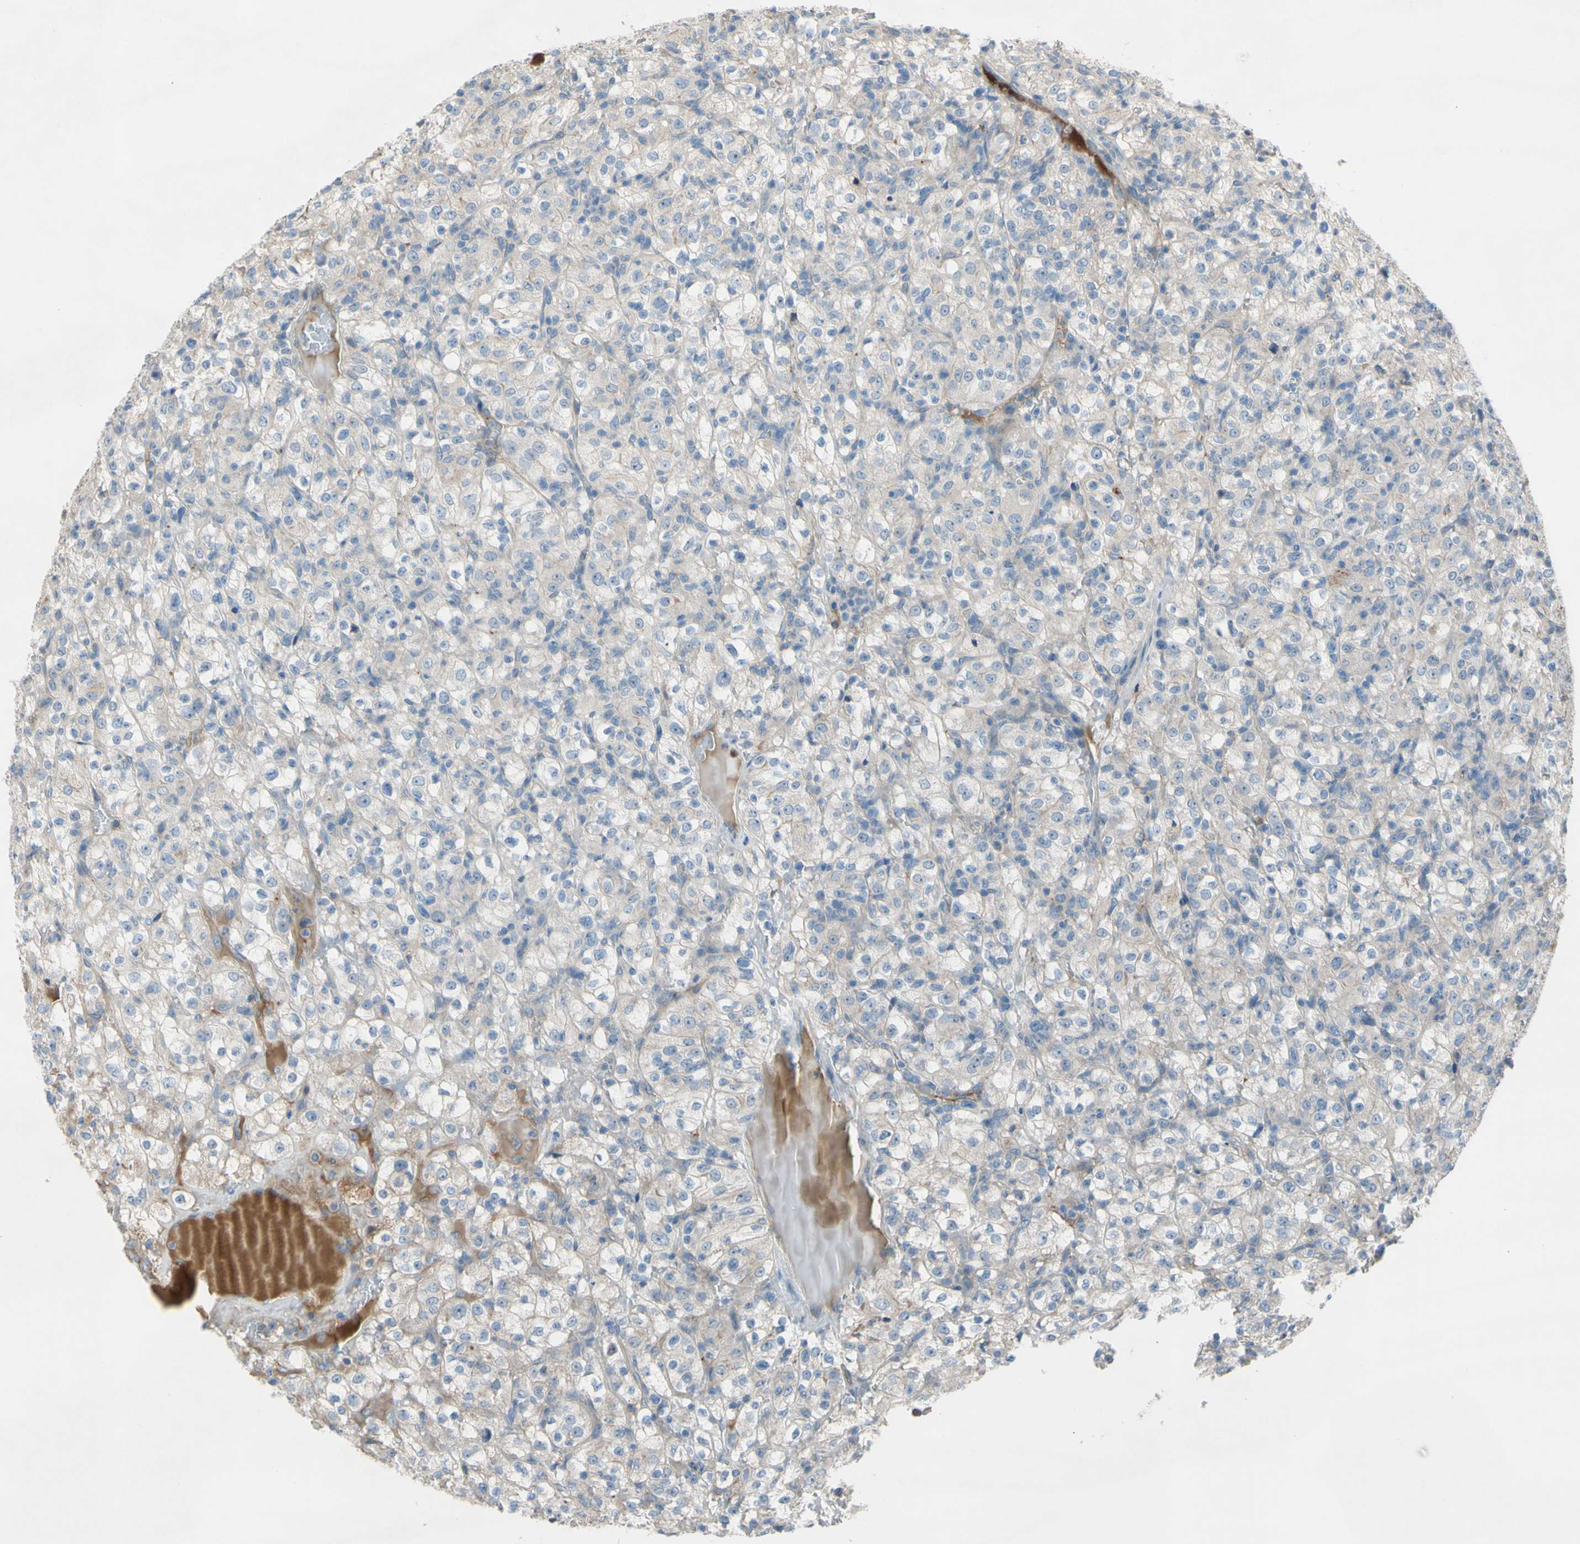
{"staining": {"intensity": "weak", "quantity": "<25%", "location": "cytoplasmic/membranous"}, "tissue": "renal cancer", "cell_type": "Tumor cells", "image_type": "cancer", "snomed": [{"axis": "morphology", "description": "Normal tissue, NOS"}, {"axis": "morphology", "description": "Adenocarcinoma, NOS"}, {"axis": "topography", "description": "Kidney"}], "caption": "There is no significant staining in tumor cells of renal adenocarcinoma.", "gene": "ATRN", "patient": {"sex": "female", "age": 72}}